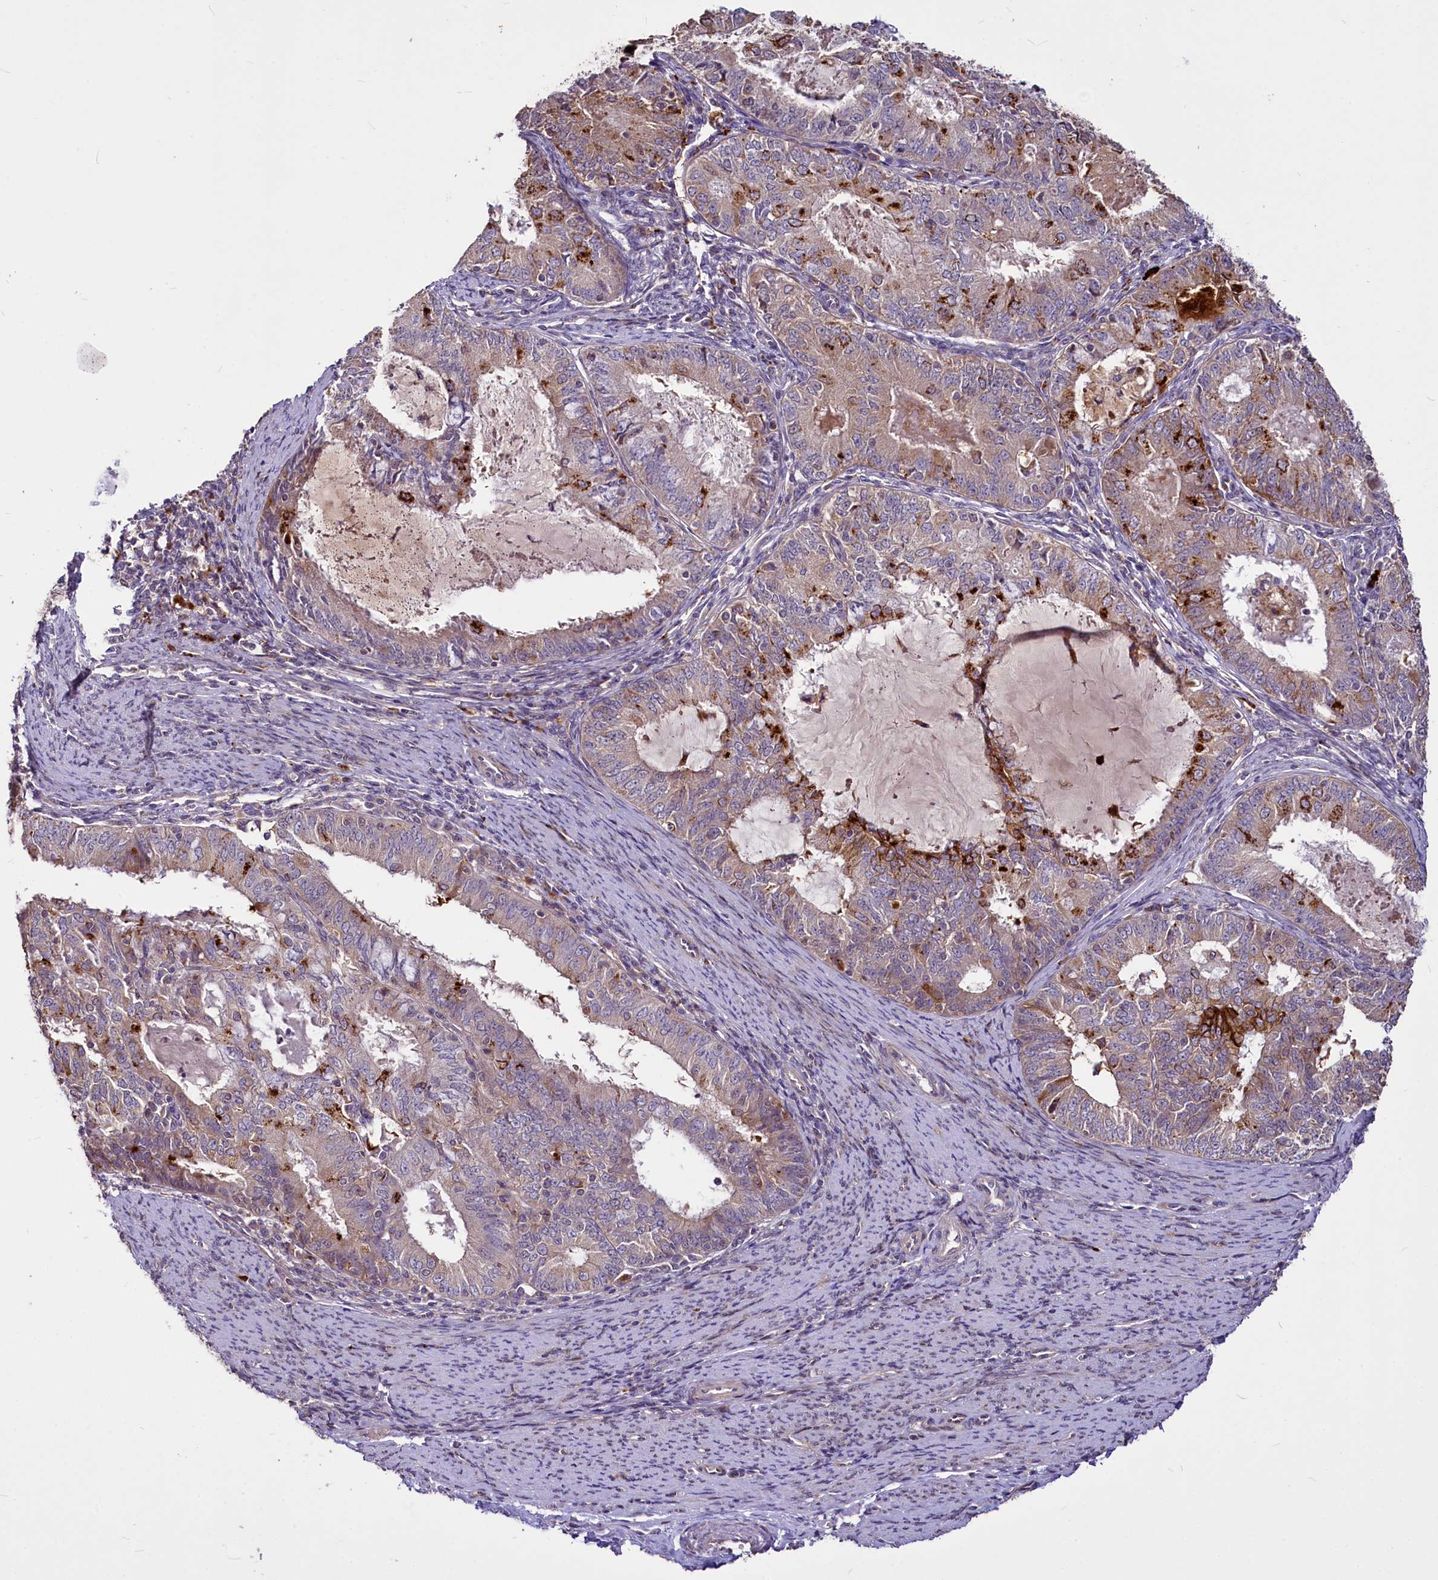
{"staining": {"intensity": "strong", "quantity": "<25%", "location": "cytoplasmic/membranous"}, "tissue": "endometrial cancer", "cell_type": "Tumor cells", "image_type": "cancer", "snomed": [{"axis": "morphology", "description": "Adenocarcinoma, NOS"}, {"axis": "topography", "description": "Endometrium"}], "caption": "Immunohistochemistry (DAB (3,3'-diaminobenzidine)) staining of adenocarcinoma (endometrial) shows strong cytoplasmic/membranous protein positivity in about <25% of tumor cells.", "gene": "C11orf86", "patient": {"sex": "female", "age": 57}}